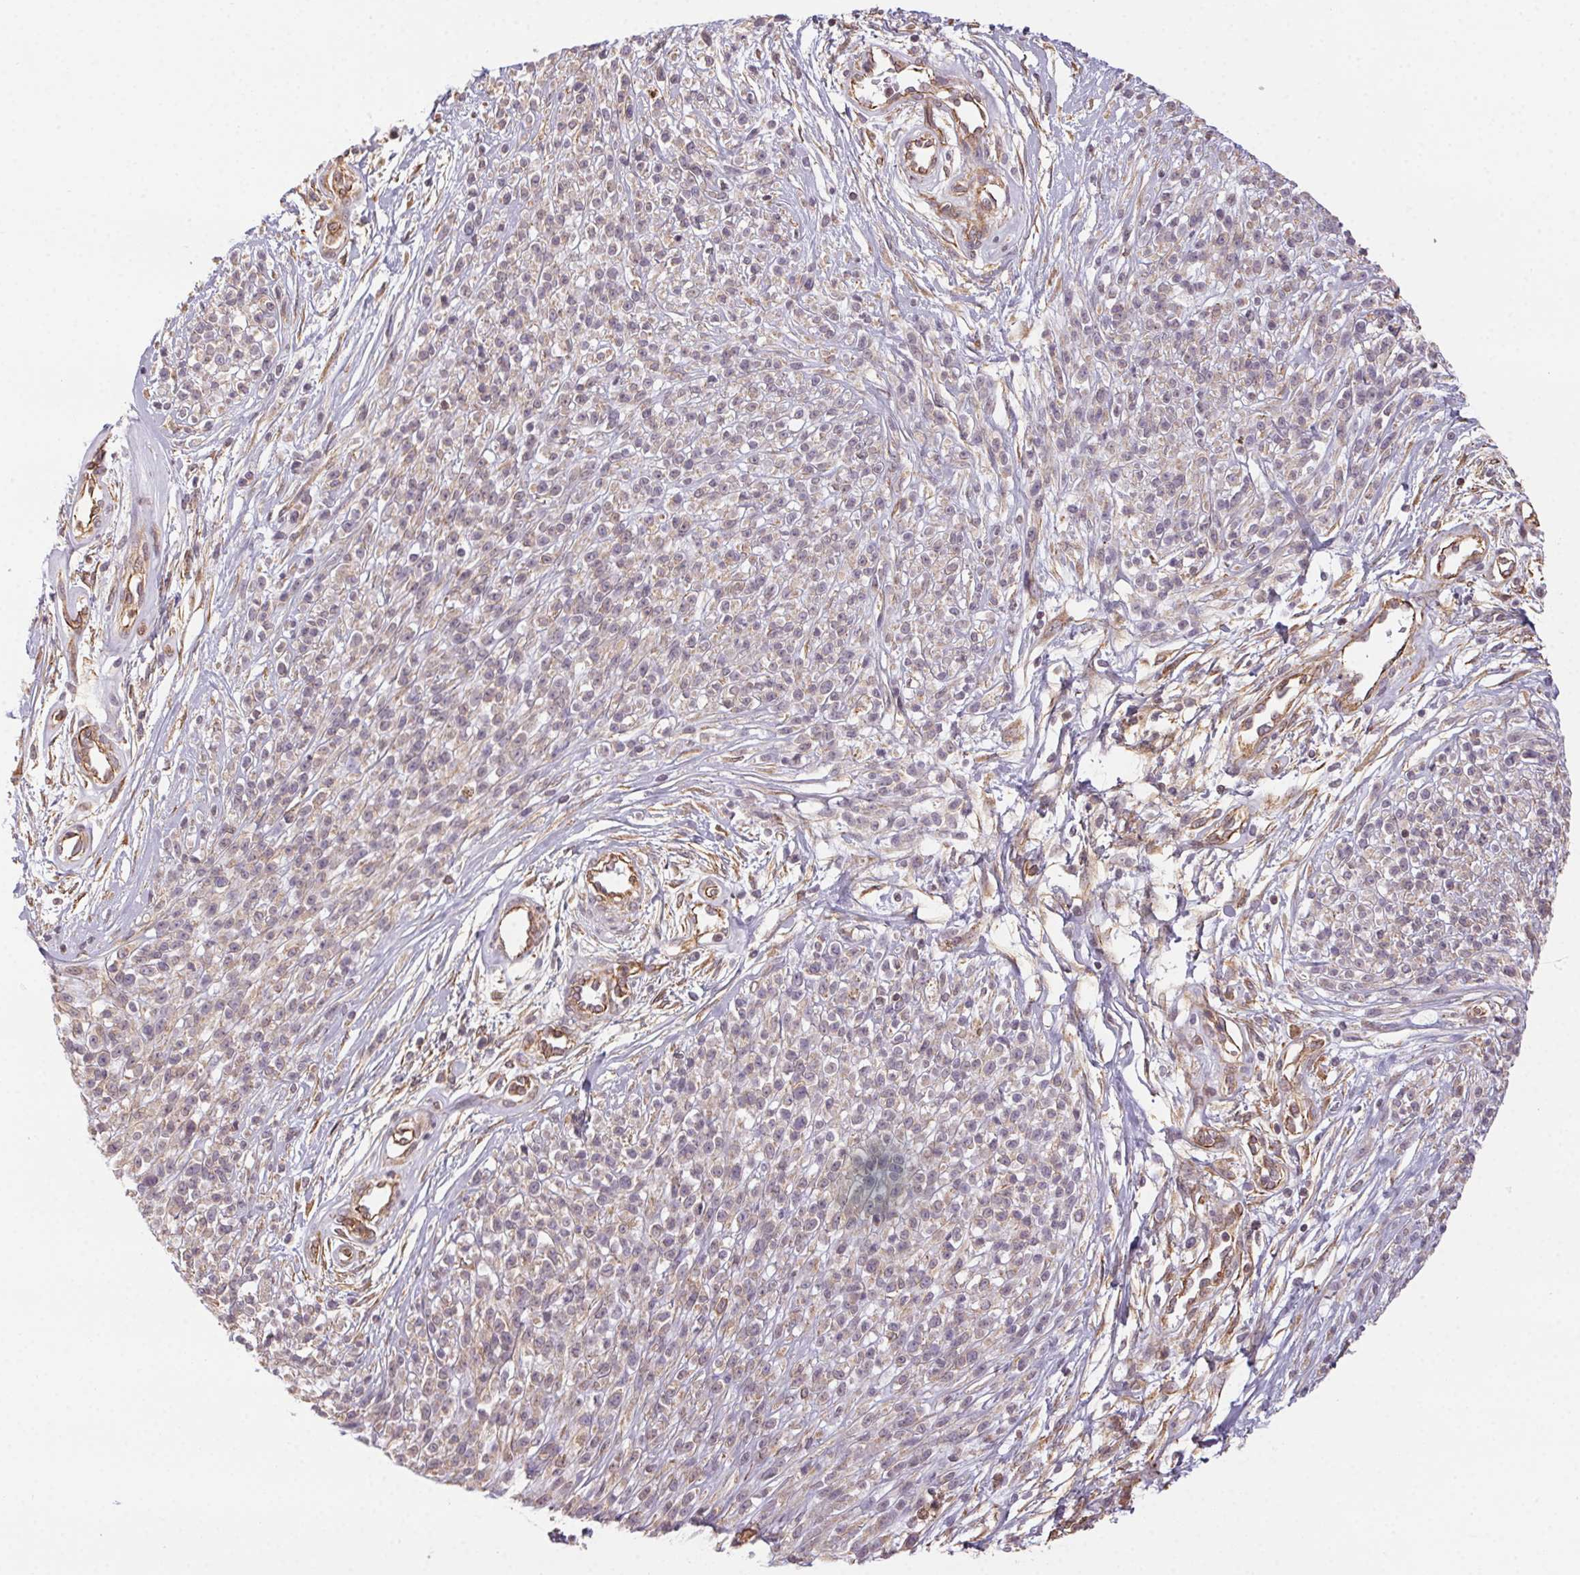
{"staining": {"intensity": "negative", "quantity": "none", "location": "none"}, "tissue": "melanoma", "cell_type": "Tumor cells", "image_type": "cancer", "snomed": [{"axis": "morphology", "description": "Malignant melanoma, NOS"}, {"axis": "topography", "description": "Skin"}, {"axis": "topography", "description": "Skin of trunk"}], "caption": "Tumor cells are negative for protein expression in human malignant melanoma.", "gene": "PLA2G4F", "patient": {"sex": "male", "age": 74}}